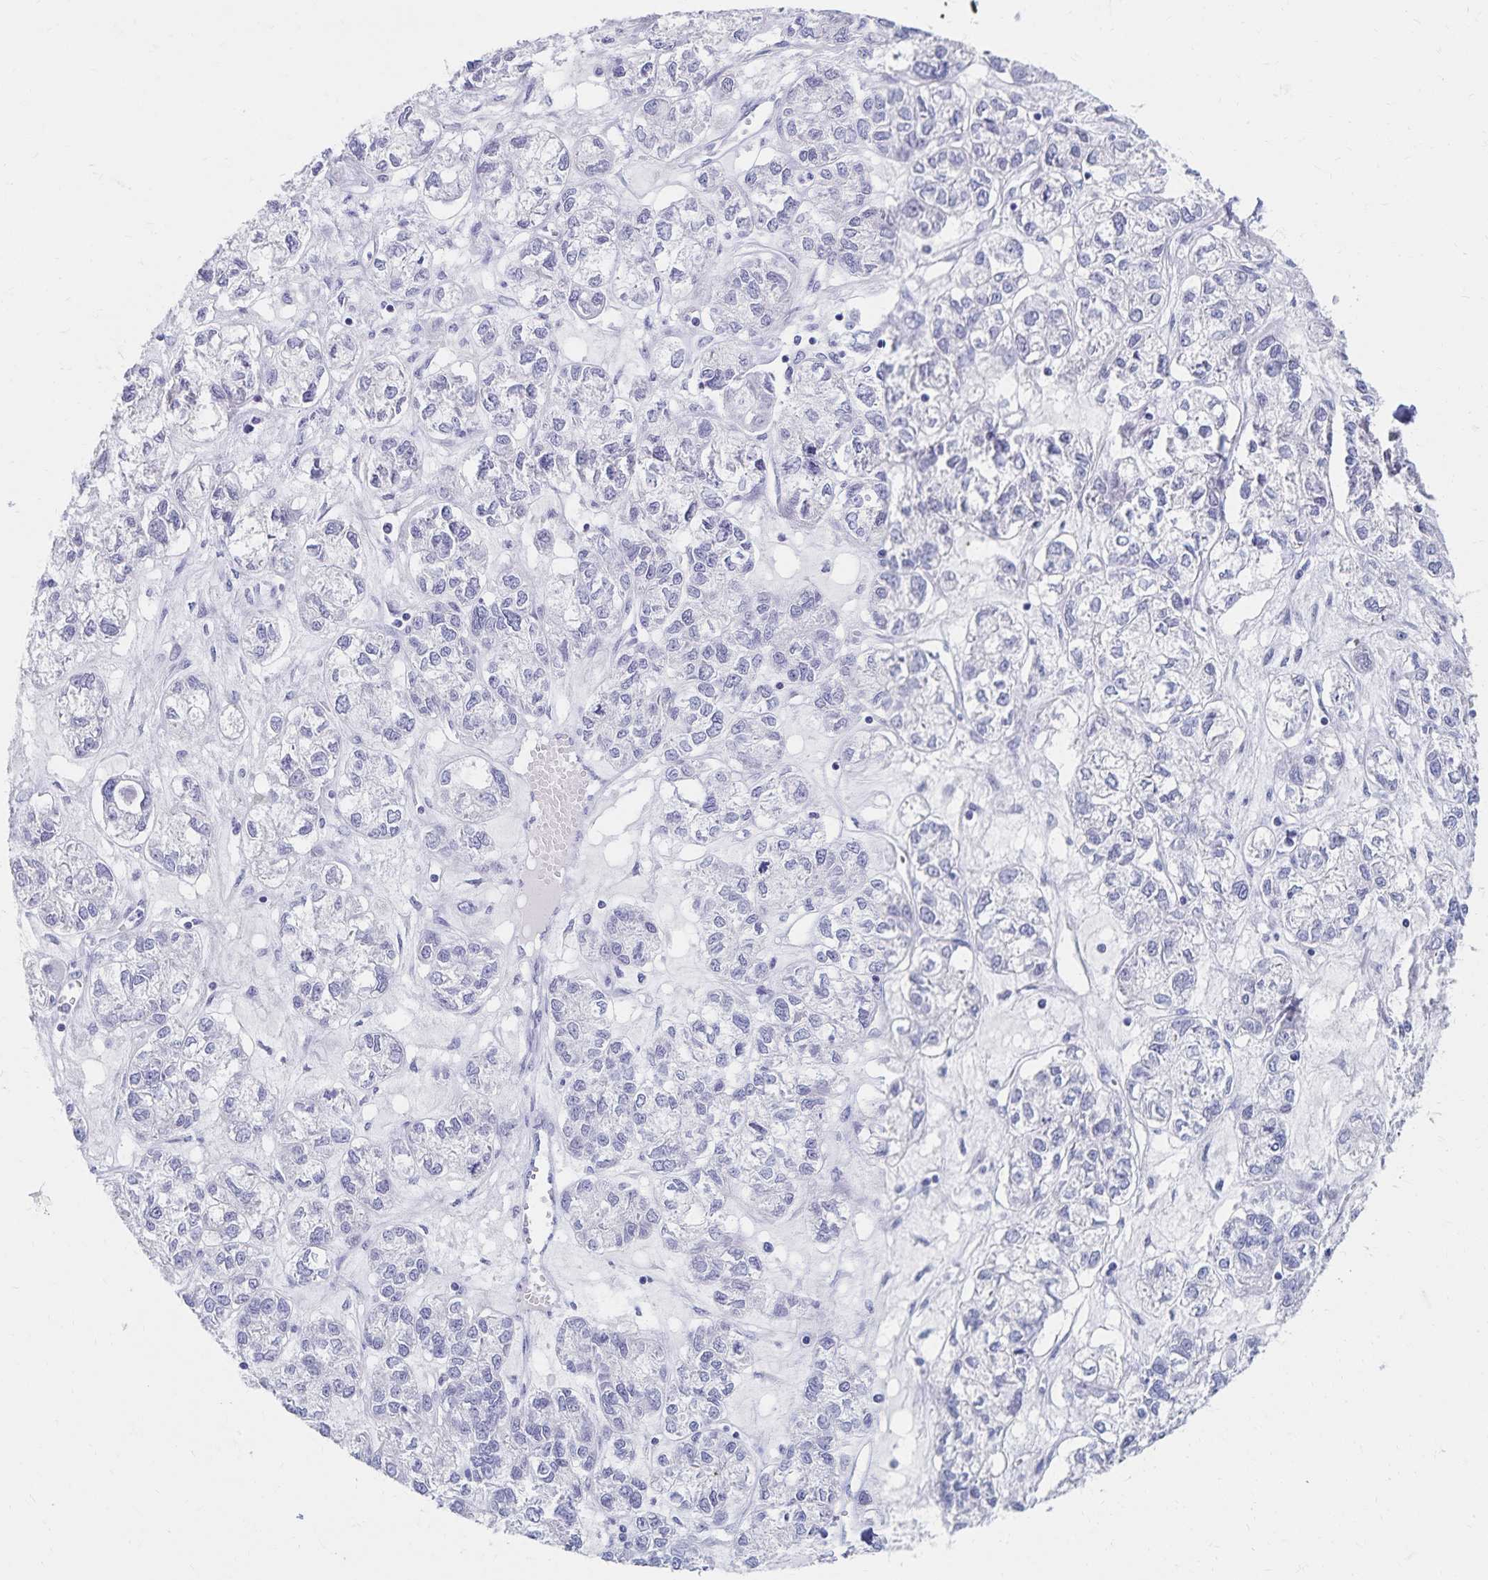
{"staining": {"intensity": "negative", "quantity": "none", "location": "none"}, "tissue": "ovarian cancer", "cell_type": "Tumor cells", "image_type": "cancer", "snomed": [{"axis": "morphology", "description": "Carcinoma, endometroid"}, {"axis": "topography", "description": "Ovary"}], "caption": "IHC micrograph of endometroid carcinoma (ovarian) stained for a protein (brown), which shows no staining in tumor cells.", "gene": "C2orf50", "patient": {"sex": "female", "age": 64}}